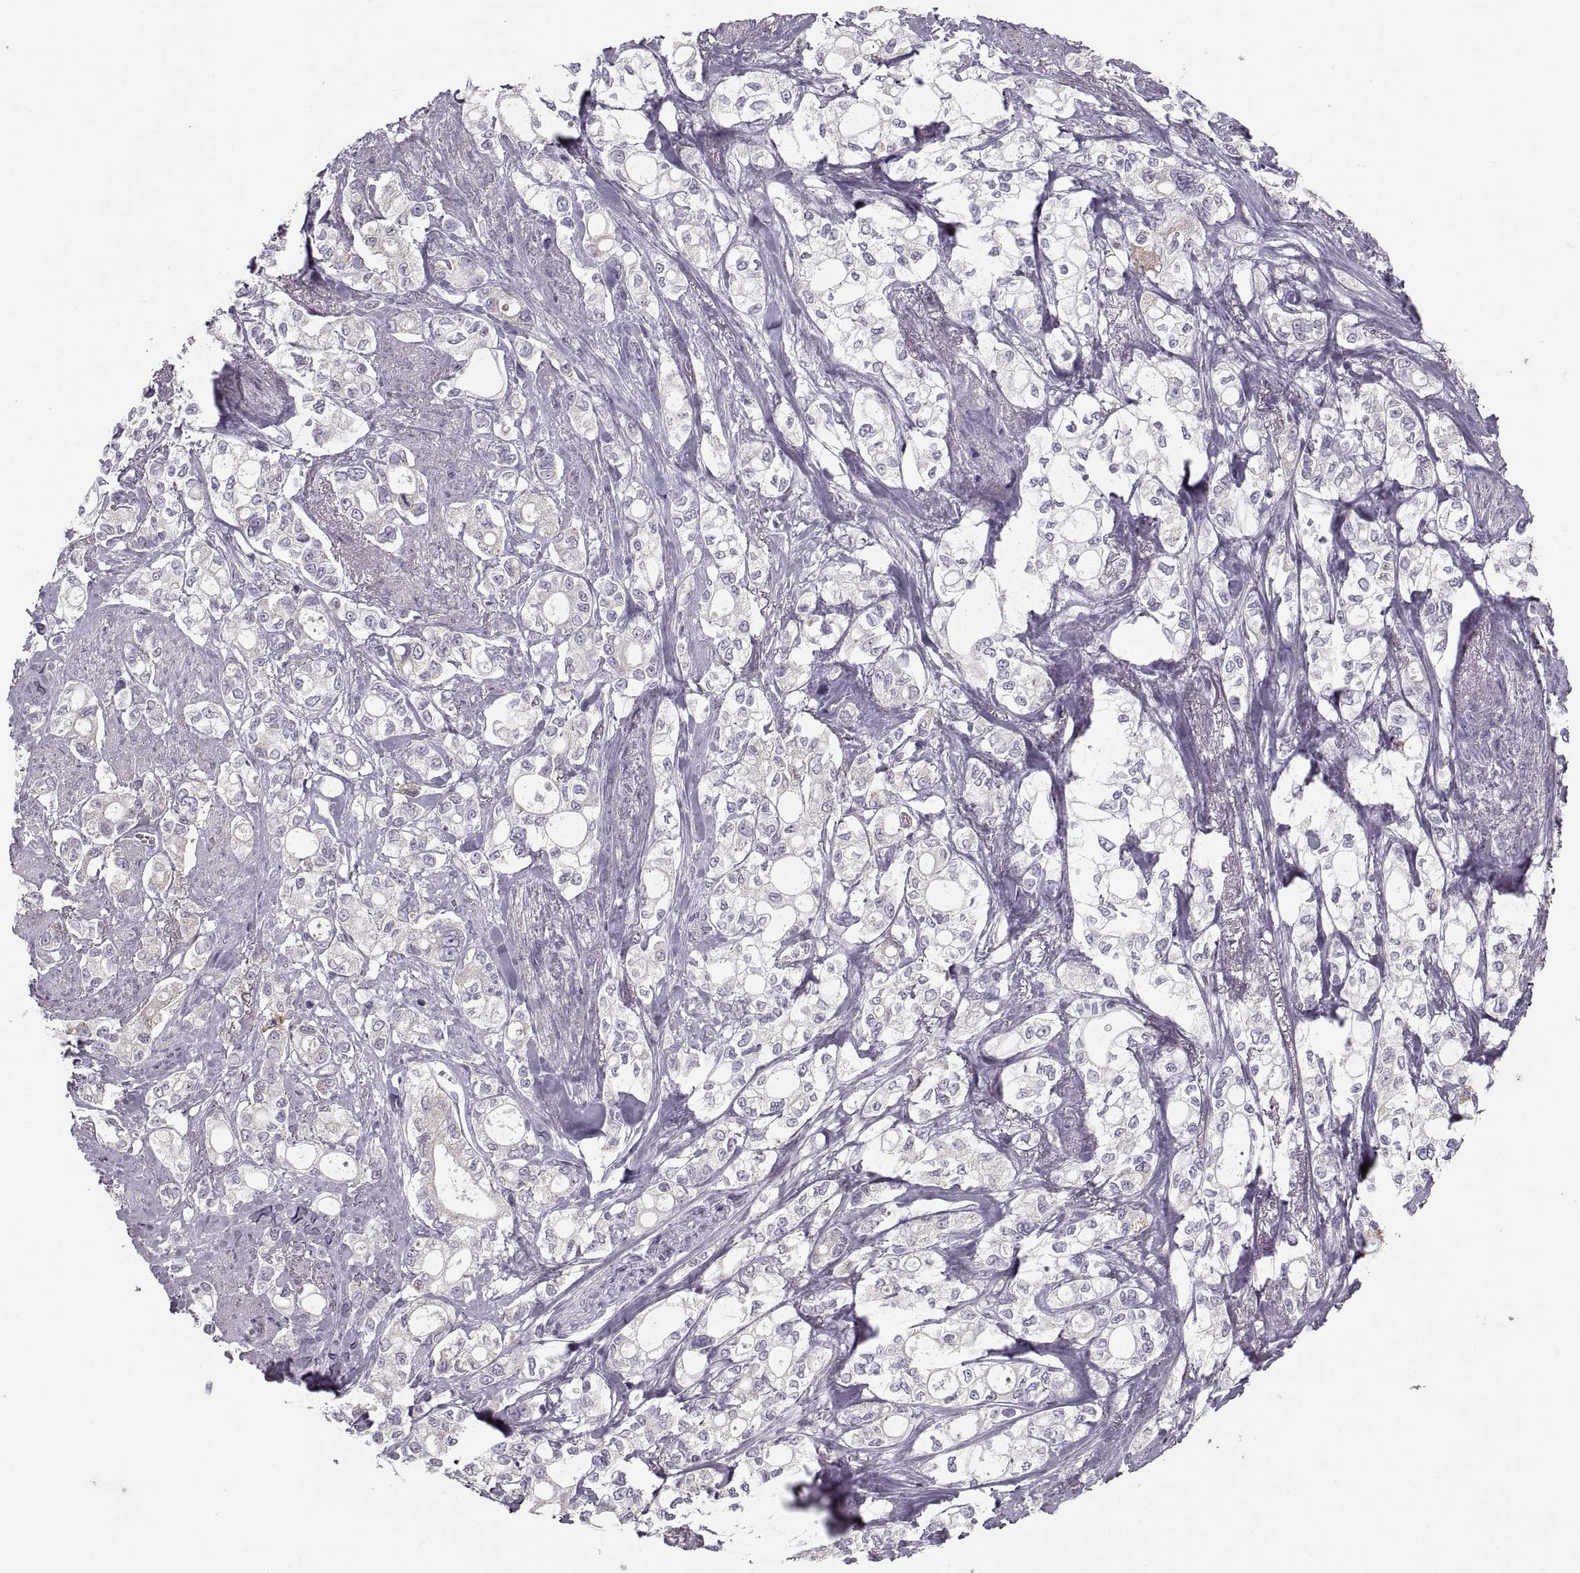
{"staining": {"intensity": "negative", "quantity": "none", "location": "none"}, "tissue": "stomach cancer", "cell_type": "Tumor cells", "image_type": "cancer", "snomed": [{"axis": "morphology", "description": "Adenocarcinoma, NOS"}, {"axis": "topography", "description": "Stomach"}], "caption": "Tumor cells are negative for protein expression in human stomach cancer (adenocarcinoma).", "gene": "PIERCE1", "patient": {"sex": "male", "age": 63}}